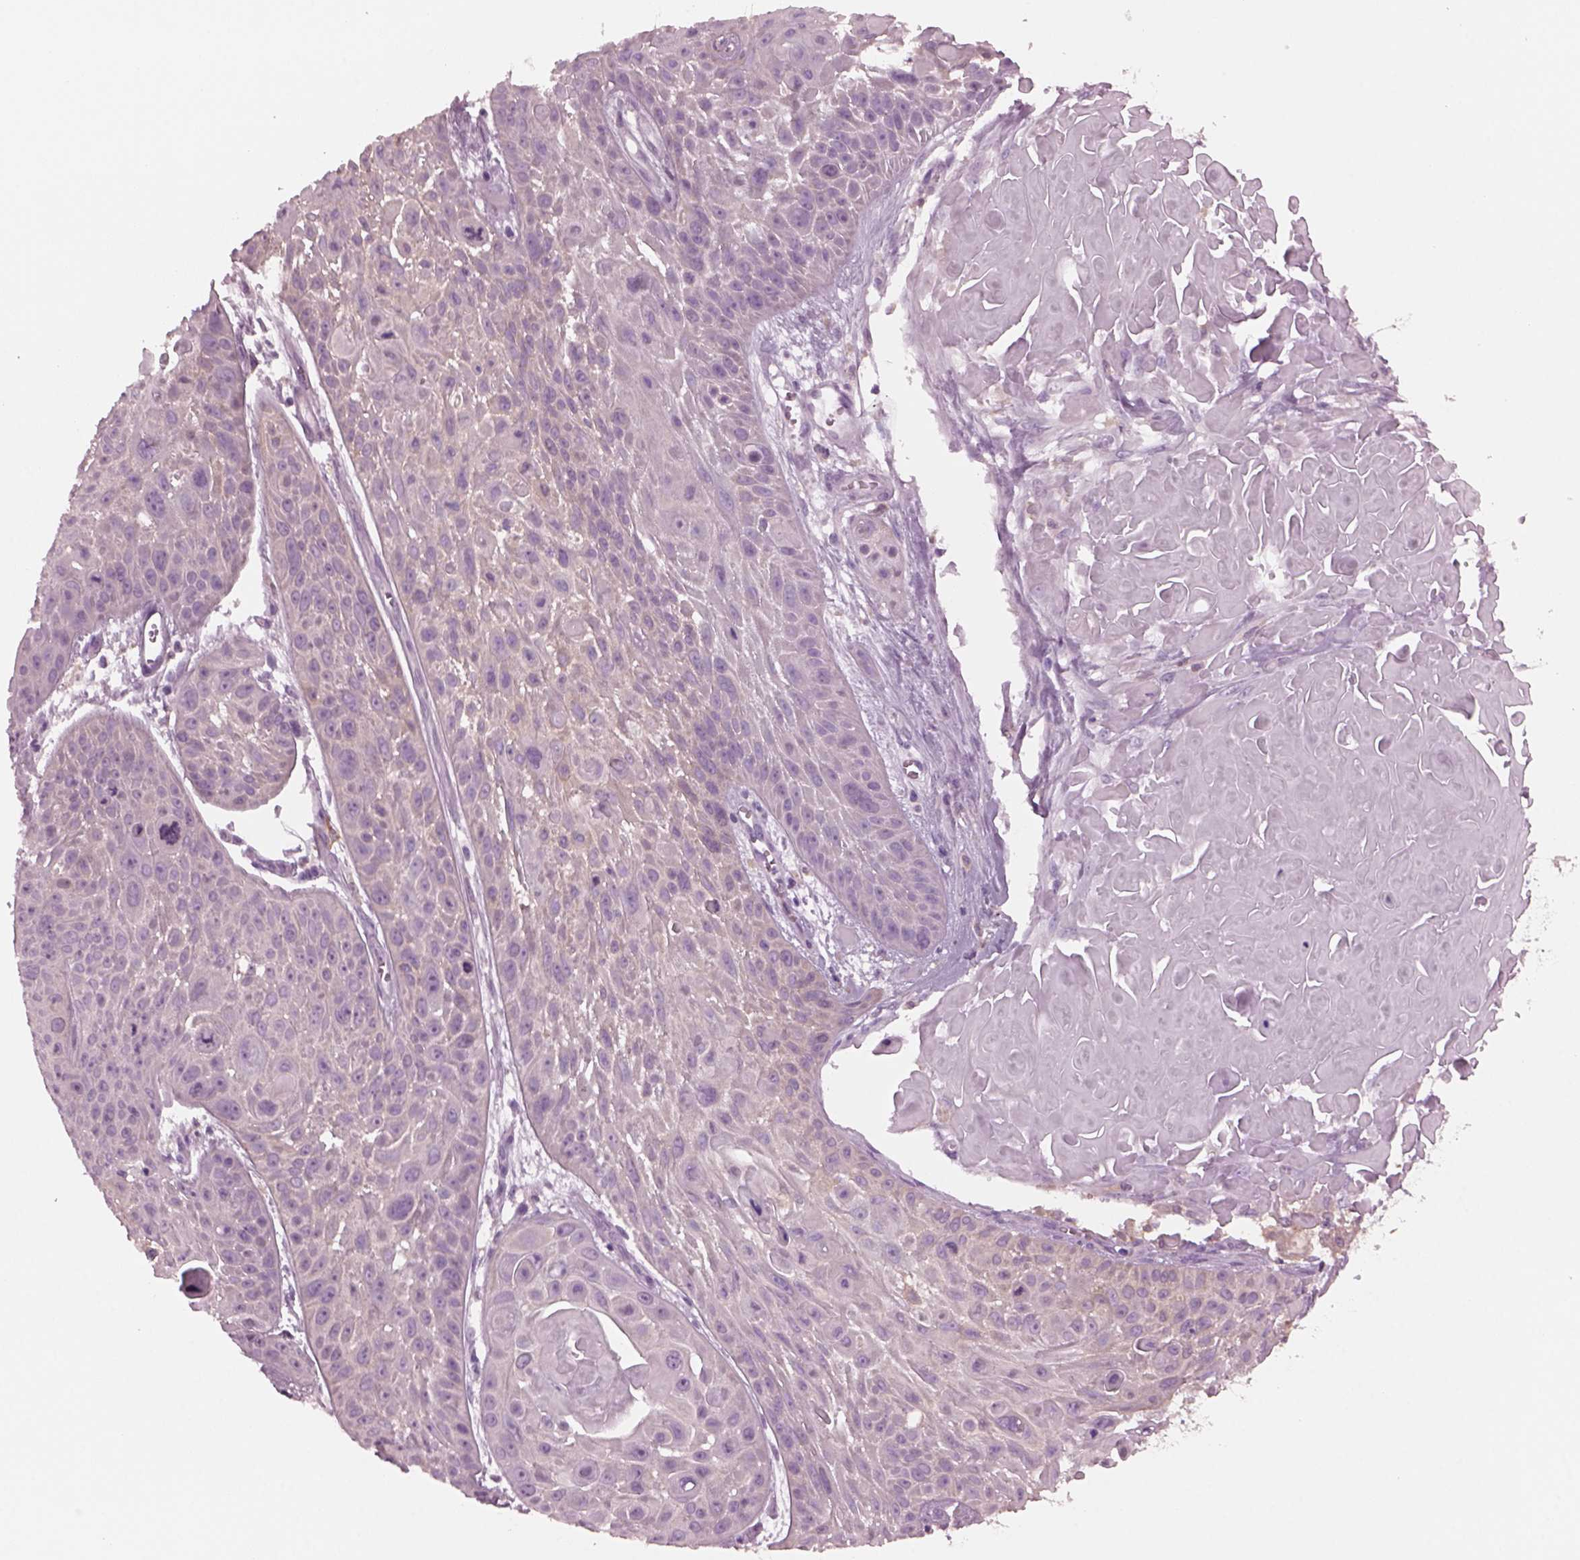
{"staining": {"intensity": "negative", "quantity": "none", "location": "none"}, "tissue": "skin cancer", "cell_type": "Tumor cells", "image_type": "cancer", "snomed": [{"axis": "morphology", "description": "Squamous cell carcinoma, NOS"}, {"axis": "topography", "description": "Skin"}, {"axis": "topography", "description": "Anal"}], "caption": "A histopathology image of human skin cancer (squamous cell carcinoma) is negative for staining in tumor cells. (Immunohistochemistry (ihc), brightfield microscopy, high magnification).", "gene": "SHTN1", "patient": {"sex": "female", "age": 75}}